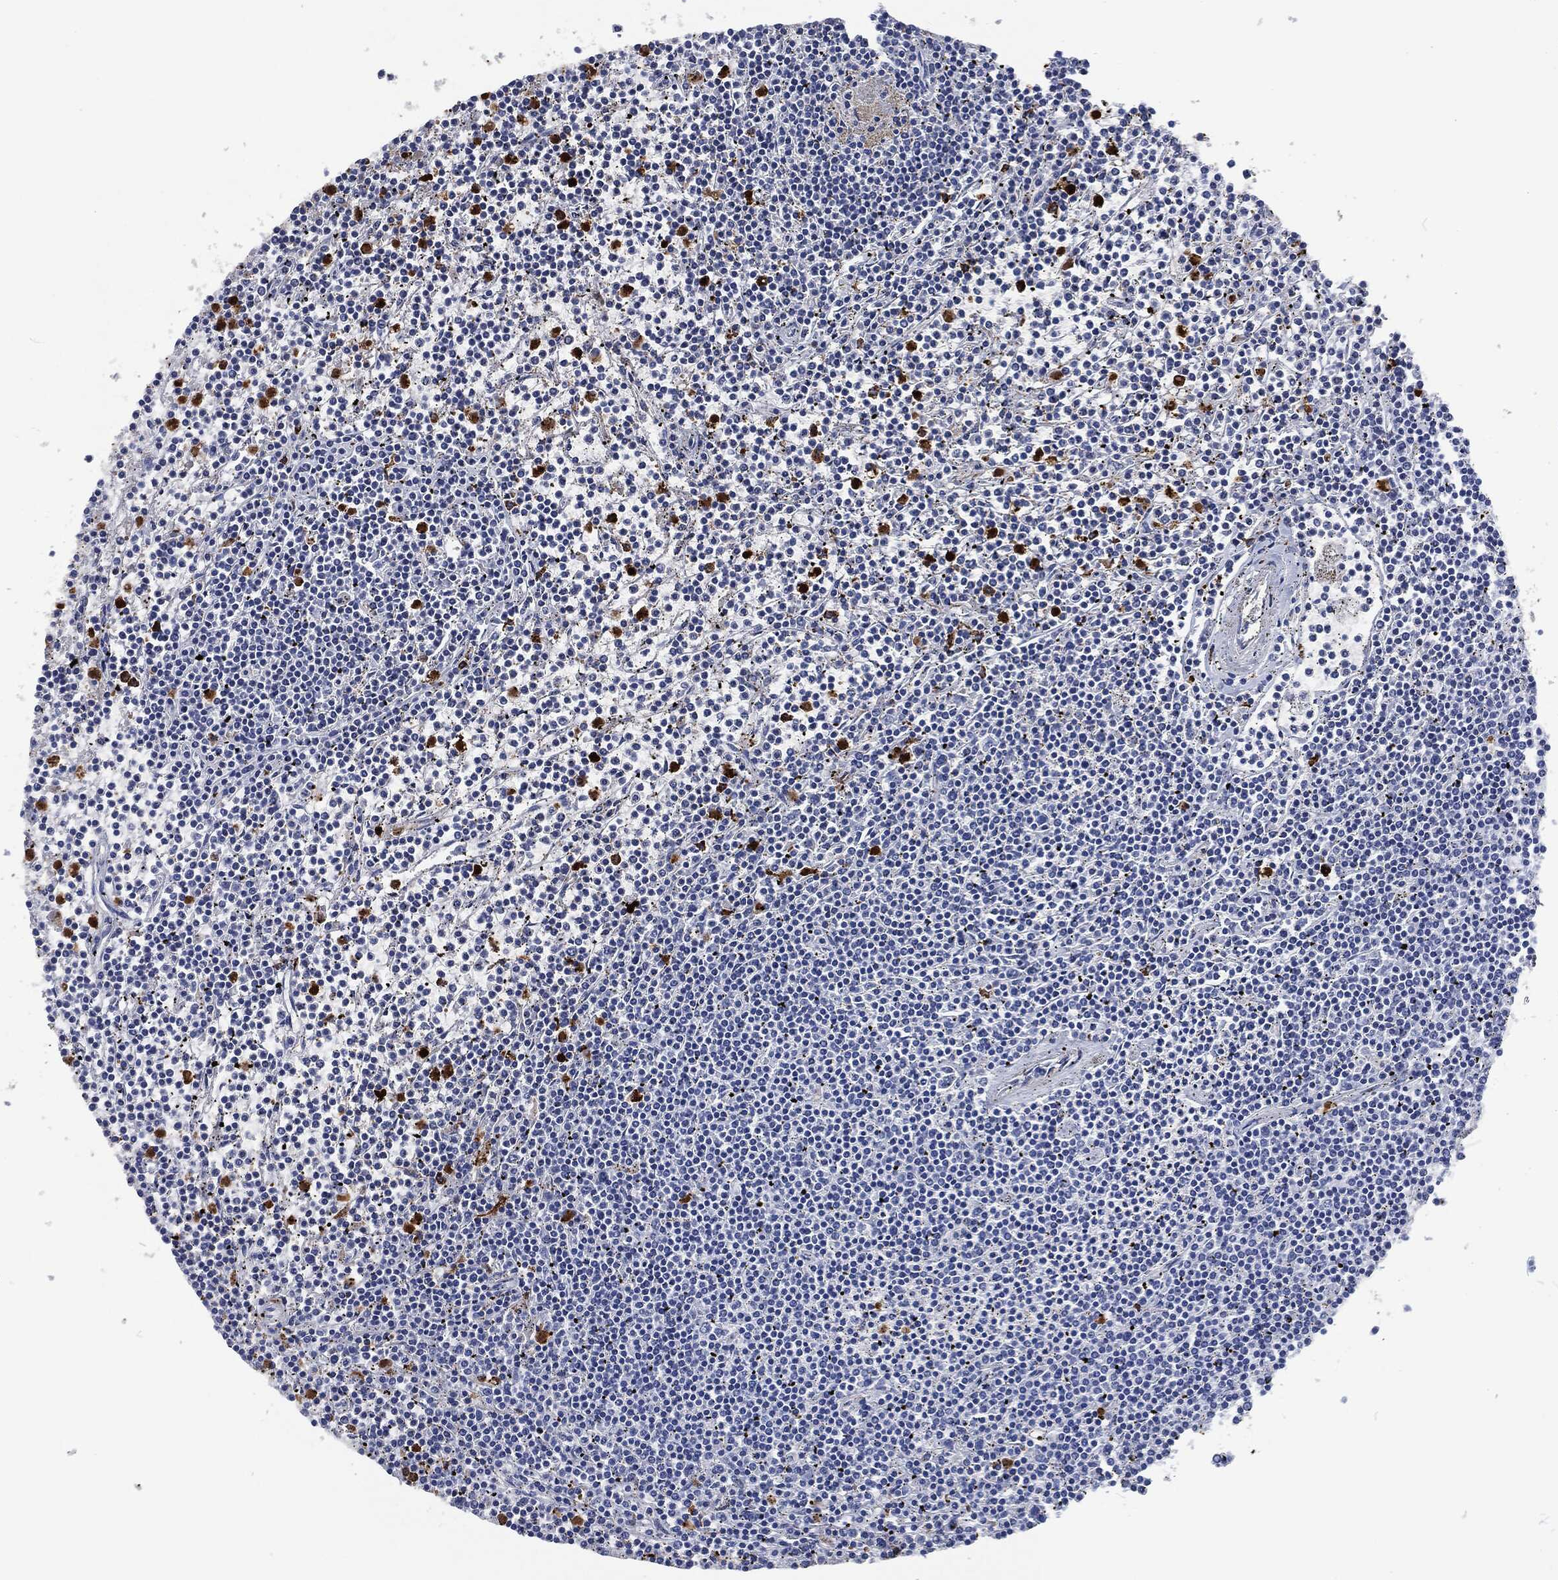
{"staining": {"intensity": "negative", "quantity": "none", "location": "none"}, "tissue": "lymphoma", "cell_type": "Tumor cells", "image_type": "cancer", "snomed": [{"axis": "morphology", "description": "Malignant lymphoma, non-Hodgkin's type, Low grade"}, {"axis": "topography", "description": "Spleen"}], "caption": "Immunohistochemistry (IHC) micrograph of neoplastic tissue: malignant lymphoma, non-Hodgkin's type (low-grade) stained with DAB (3,3'-diaminobenzidine) exhibits no significant protein staining in tumor cells.", "gene": "MPO", "patient": {"sex": "female", "age": 19}}